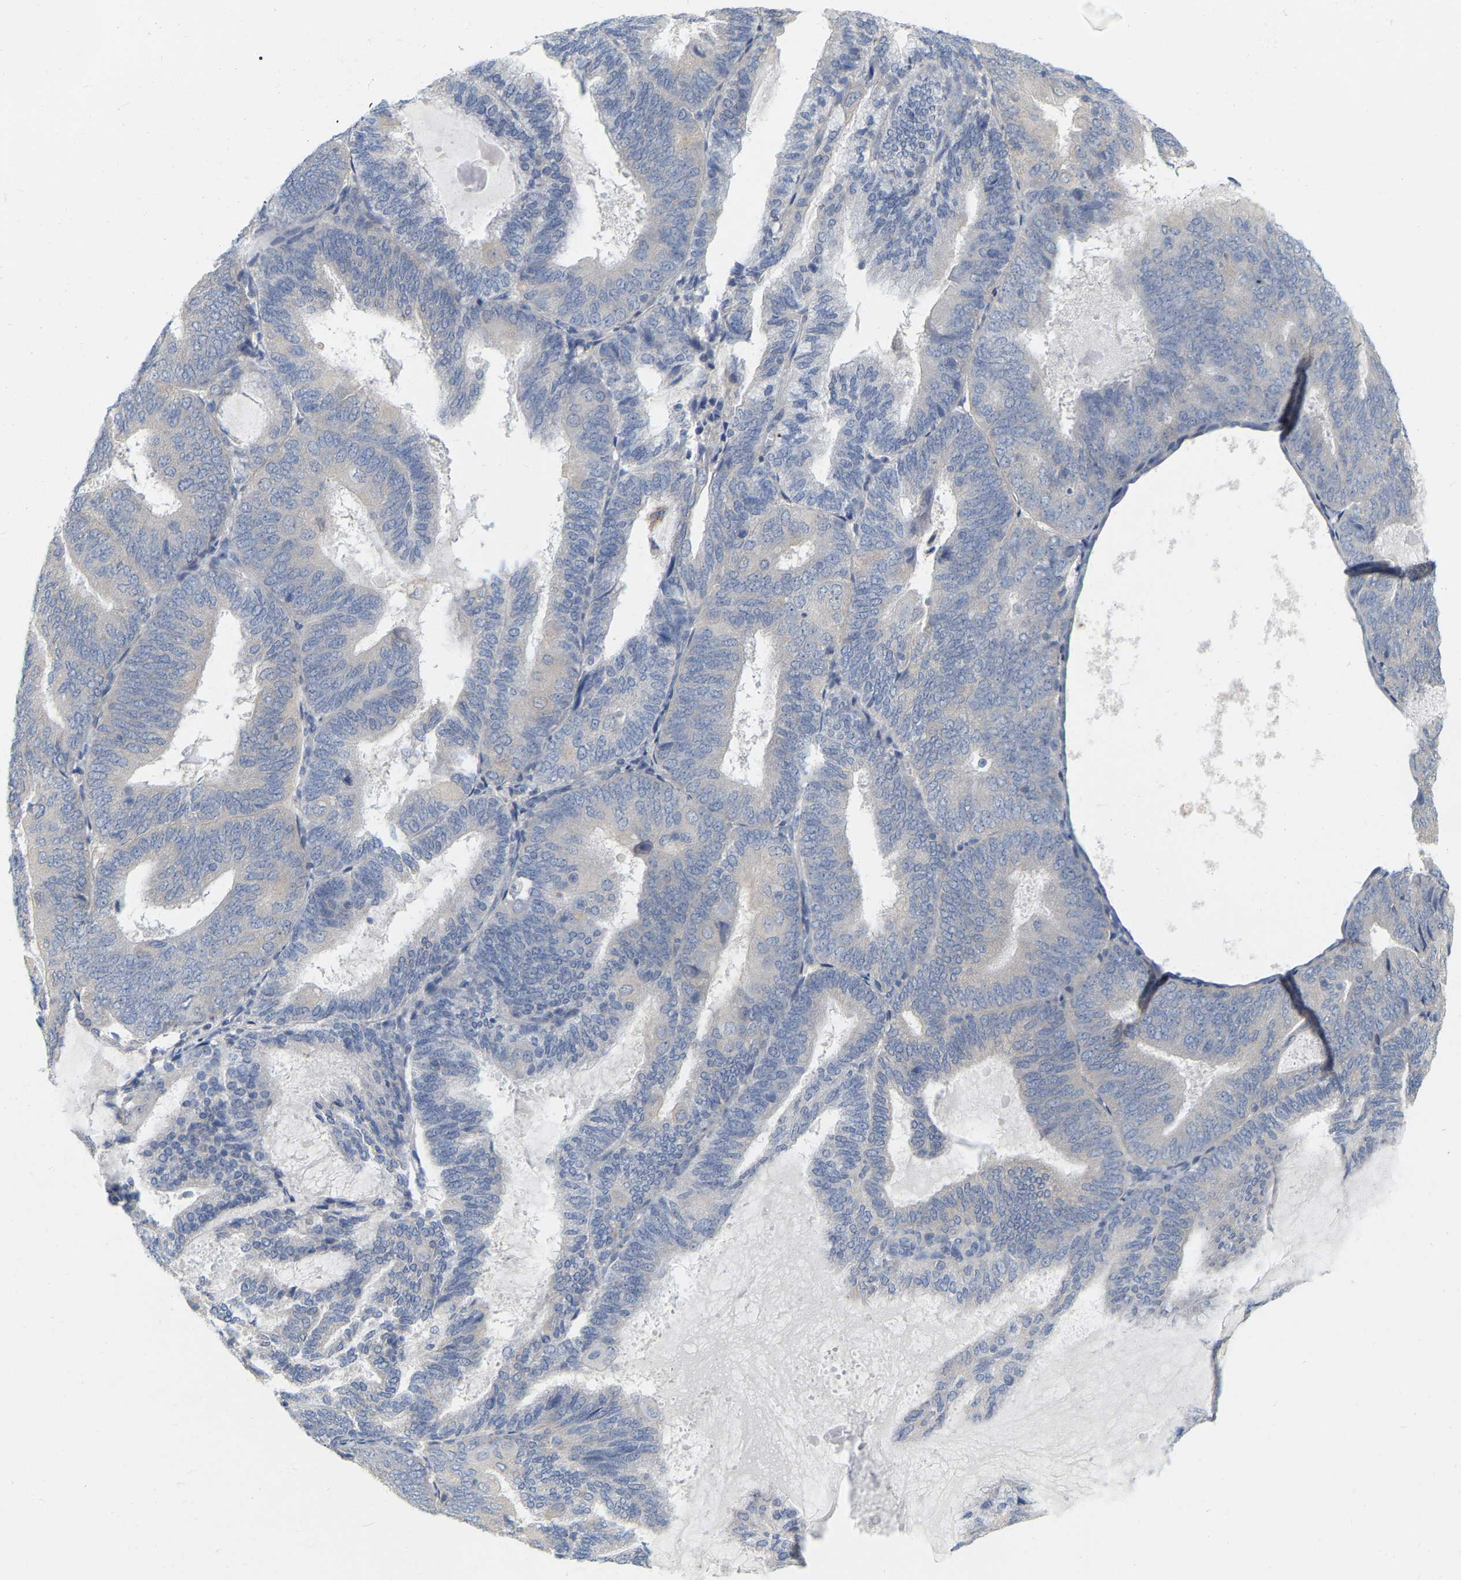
{"staining": {"intensity": "negative", "quantity": "none", "location": "none"}, "tissue": "endometrial cancer", "cell_type": "Tumor cells", "image_type": "cancer", "snomed": [{"axis": "morphology", "description": "Adenocarcinoma, NOS"}, {"axis": "topography", "description": "Endometrium"}], "caption": "The immunohistochemistry histopathology image has no significant staining in tumor cells of endometrial adenocarcinoma tissue.", "gene": "WIPI2", "patient": {"sex": "female", "age": 81}}